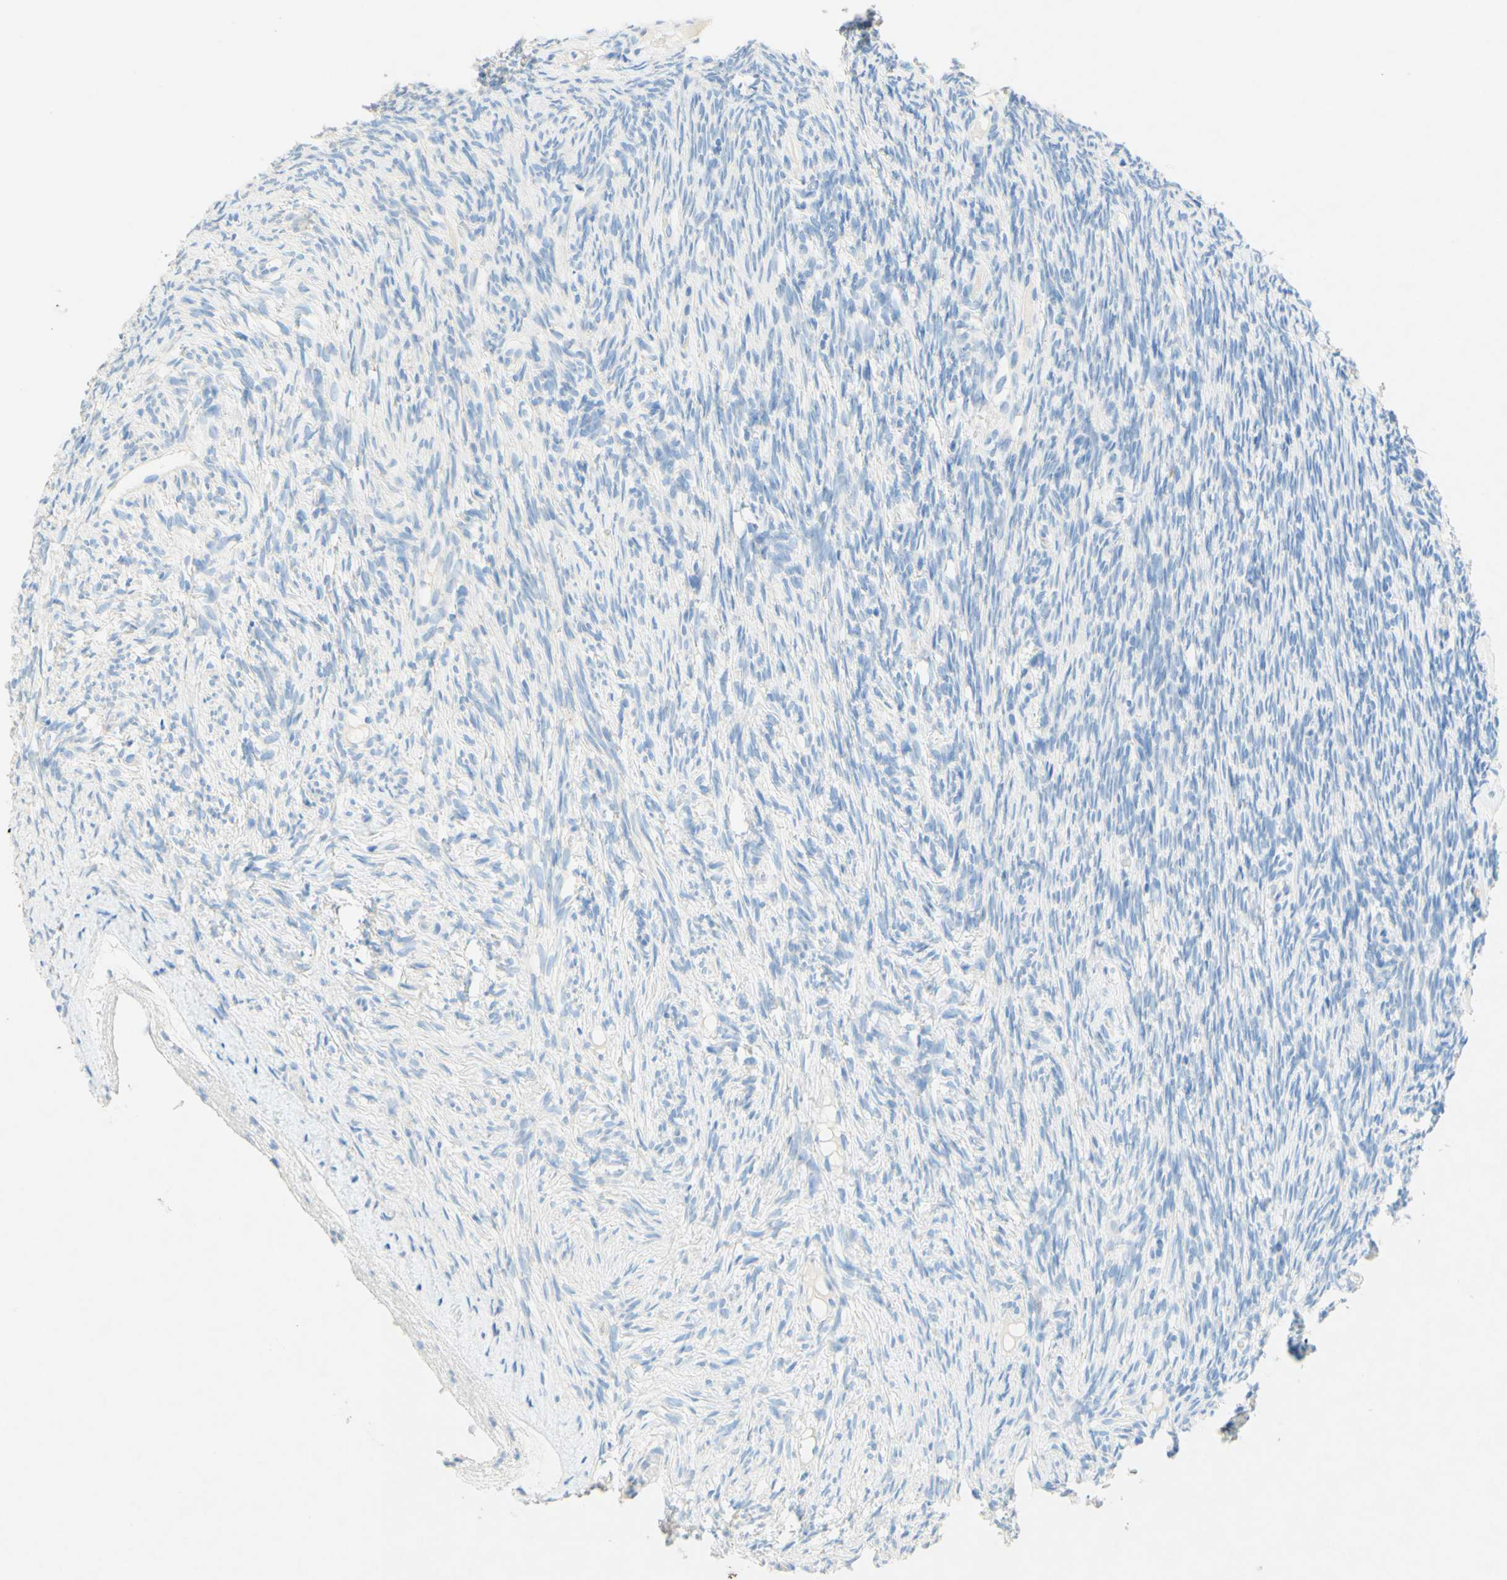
{"staining": {"intensity": "negative", "quantity": "none", "location": "none"}, "tissue": "ovary", "cell_type": "Ovarian stroma cells", "image_type": "normal", "snomed": [{"axis": "morphology", "description": "Normal tissue, NOS"}, {"axis": "topography", "description": "Ovary"}], "caption": "DAB (3,3'-diaminobenzidine) immunohistochemical staining of unremarkable ovary shows no significant positivity in ovarian stroma cells. The staining is performed using DAB brown chromogen with nuclei counter-stained in using hematoxylin.", "gene": "SLC46A1", "patient": {"sex": "female", "age": 33}}